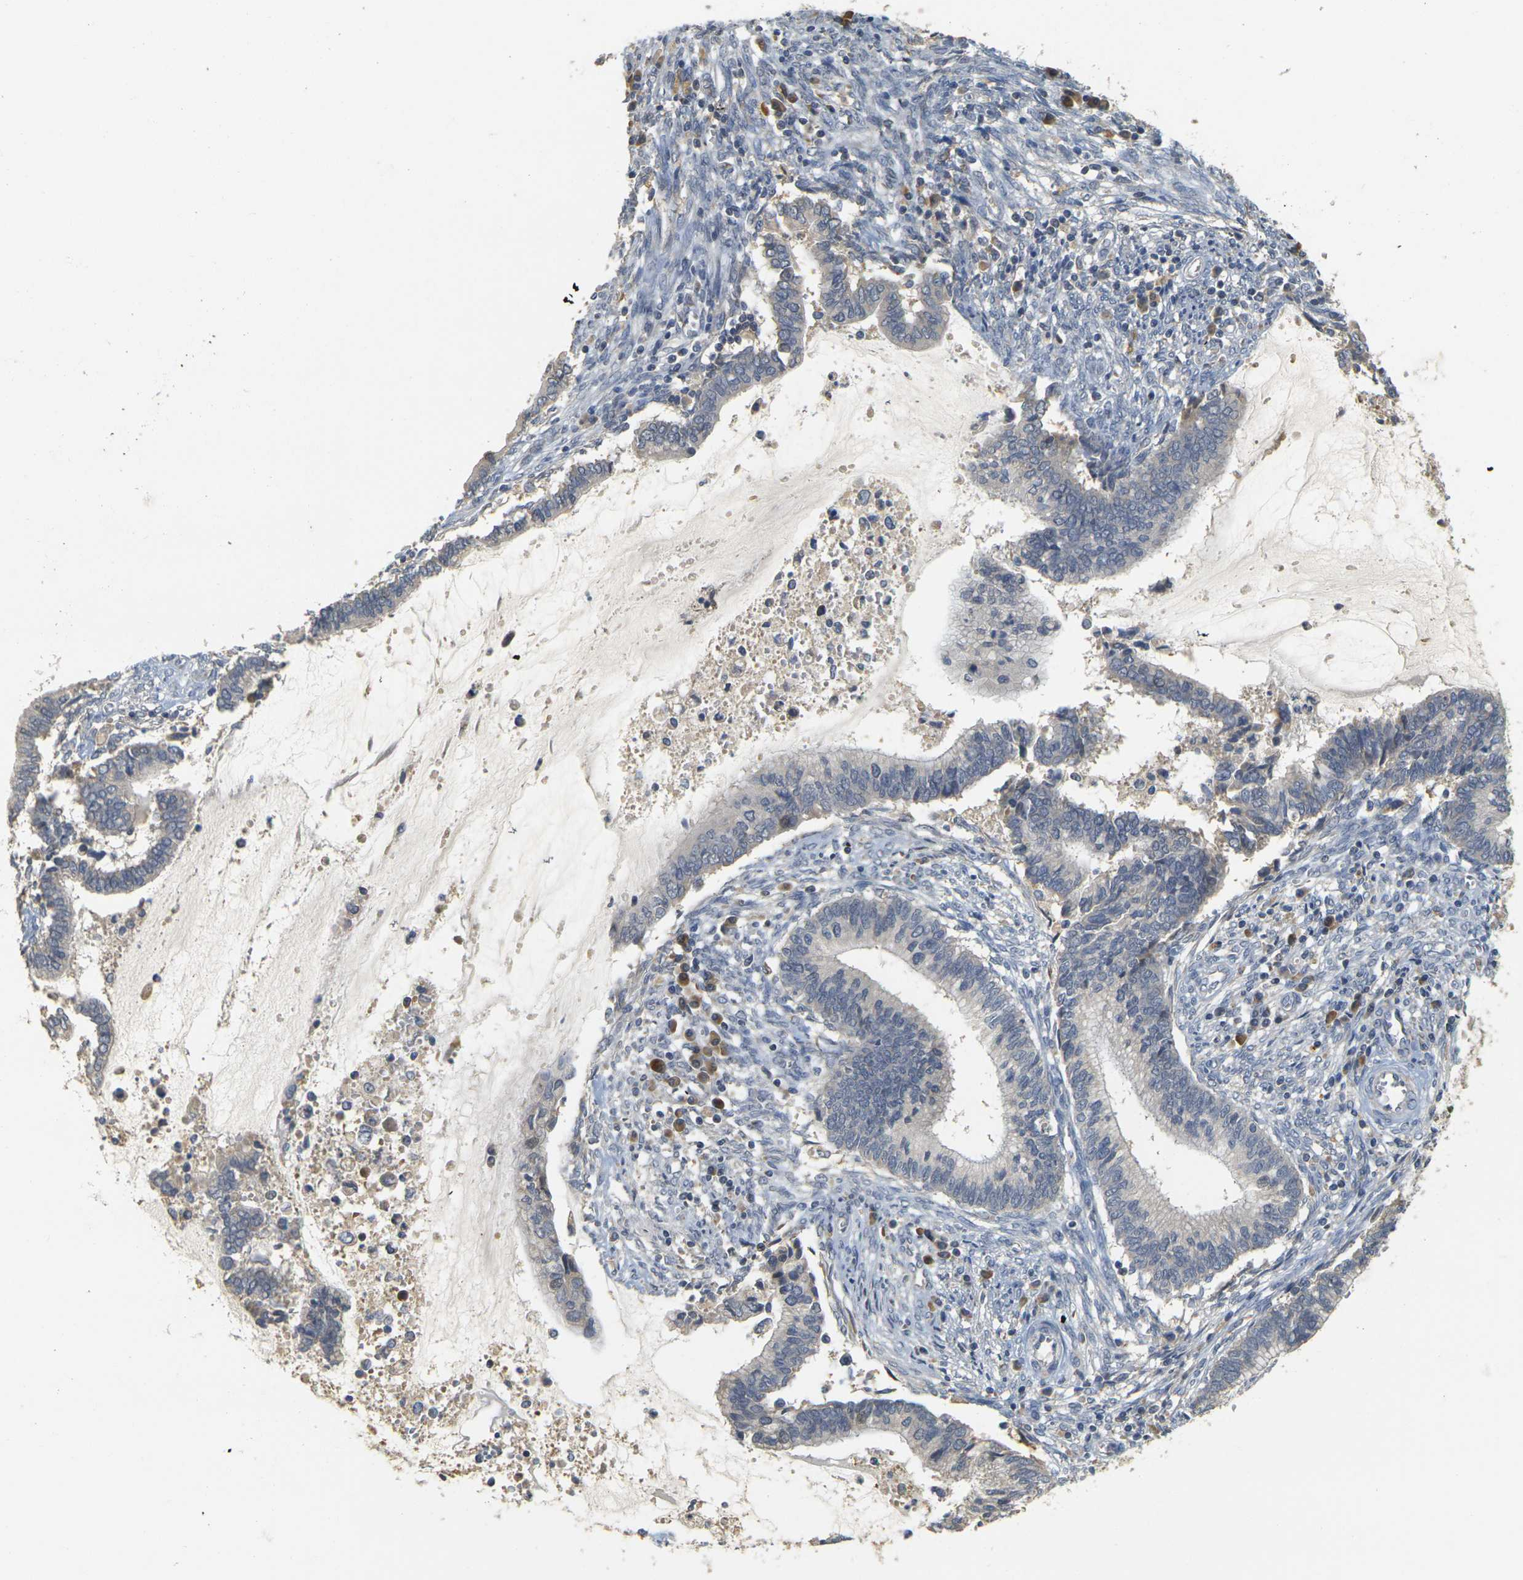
{"staining": {"intensity": "negative", "quantity": "none", "location": "none"}, "tissue": "cervical cancer", "cell_type": "Tumor cells", "image_type": "cancer", "snomed": [{"axis": "morphology", "description": "Adenocarcinoma, NOS"}, {"axis": "topography", "description": "Cervix"}], "caption": "Protein analysis of adenocarcinoma (cervical) displays no significant expression in tumor cells.", "gene": "GDAP1", "patient": {"sex": "female", "age": 44}}